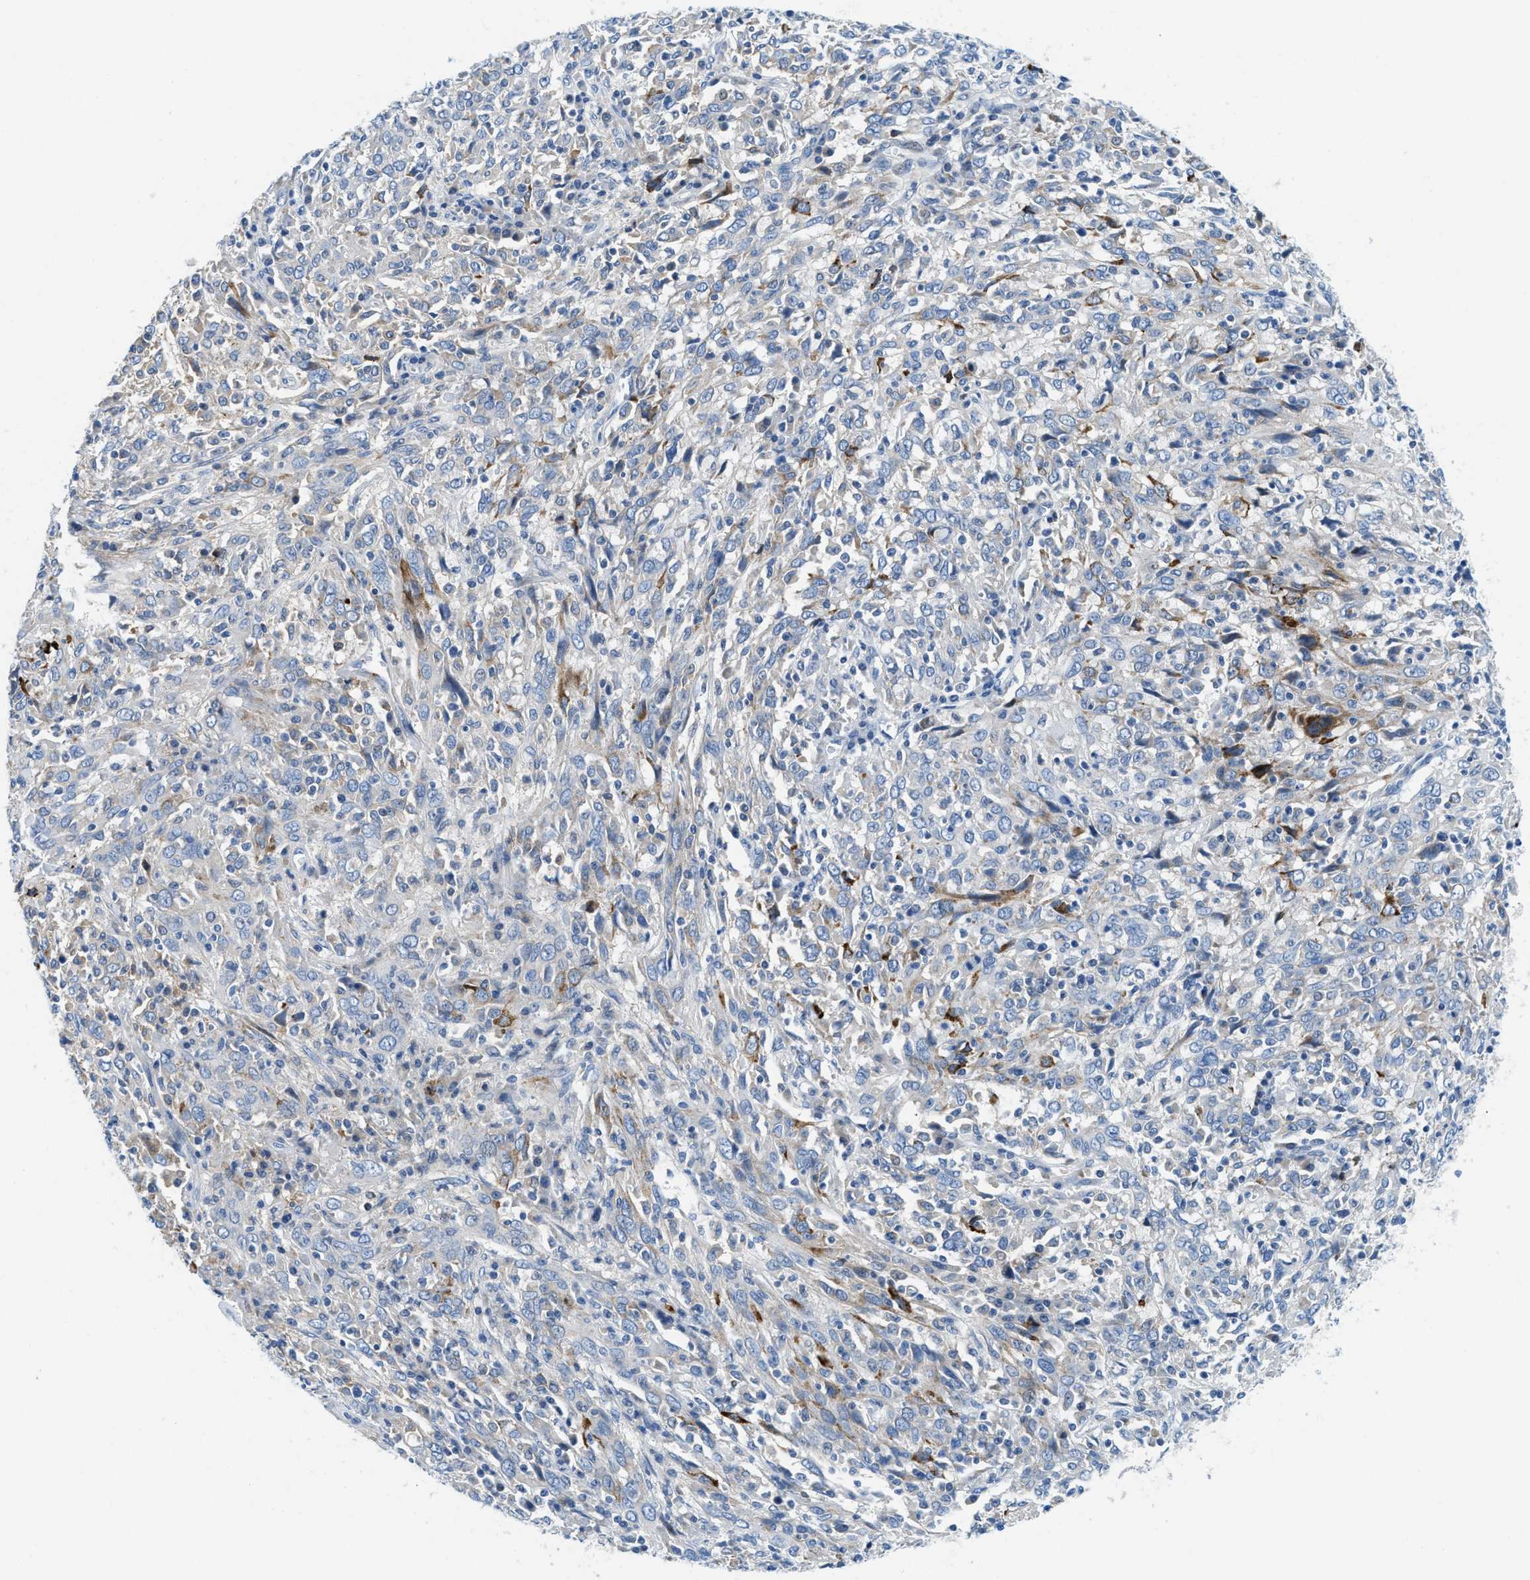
{"staining": {"intensity": "moderate", "quantity": "<25%", "location": "cytoplasmic/membranous"}, "tissue": "cervical cancer", "cell_type": "Tumor cells", "image_type": "cancer", "snomed": [{"axis": "morphology", "description": "Squamous cell carcinoma, NOS"}, {"axis": "topography", "description": "Cervix"}], "caption": "Moderate cytoplasmic/membranous expression for a protein is appreciated in about <25% of tumor cells of squamous cell carcinoma (cervical) using immunohistochemistry.", "gene": "CFB", "patient": {"sex": "female", "age": 46}}